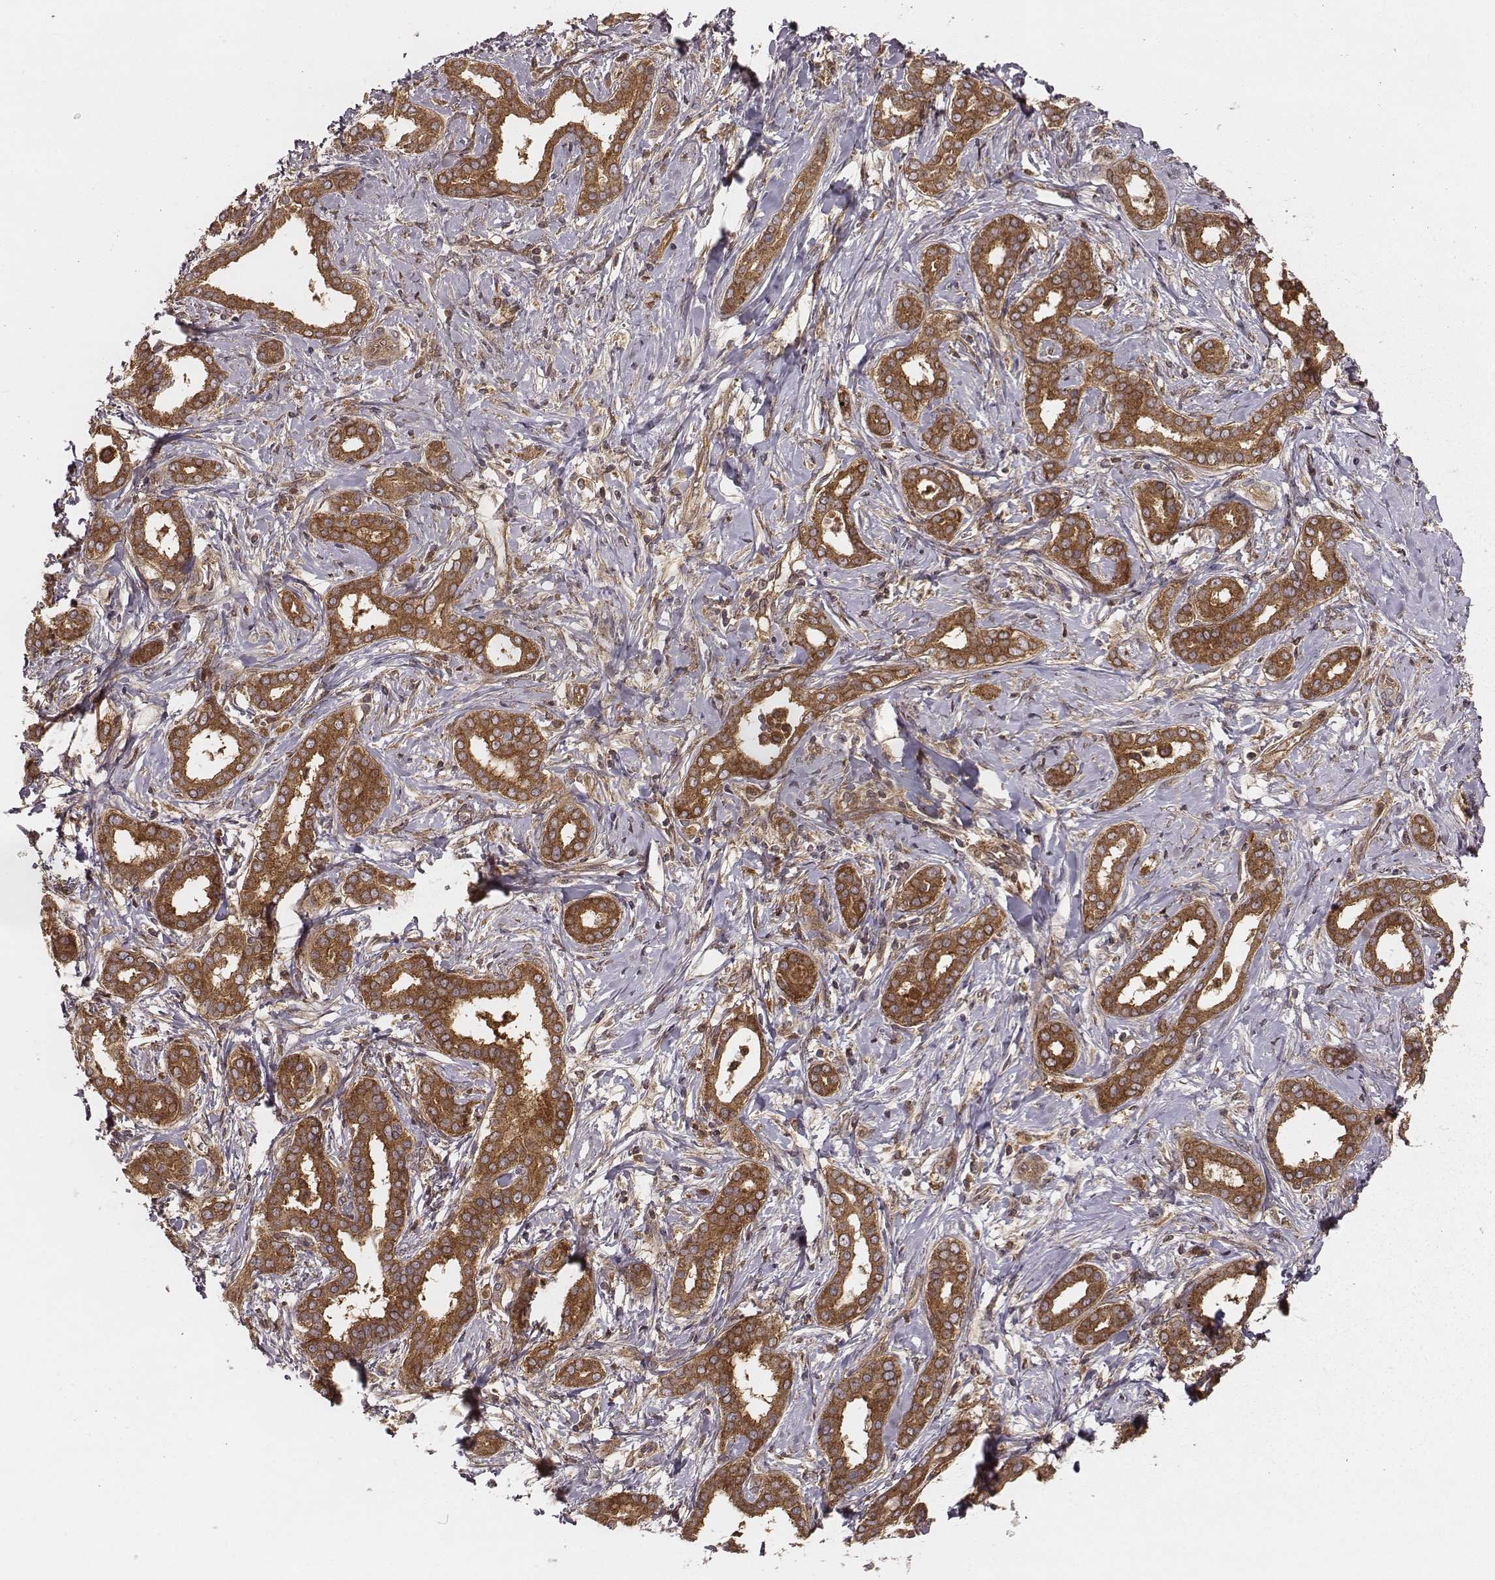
{"staining": {"intensity": "strong", "quantity": ">75%", "location": "cytoplasmic/membranous"}, "tissue": "liver cancer", "cell_type": "Tumor cells", "image_type": "cancer", "snomed": [{"axis": "morphology", "description": "Cholangiocarcinoma"}, {"axis": "topography", "description": "Liver"}], "caption": "Immunohistochemical staining of human cholangiocarcinoma (liver) demonstrates high levels of strong cytoplasmic/membranous protein positivity in approximately >75% of tumor cells.", "gene": "VPS26A", "patient": {"sex": "female", "age": 47}}